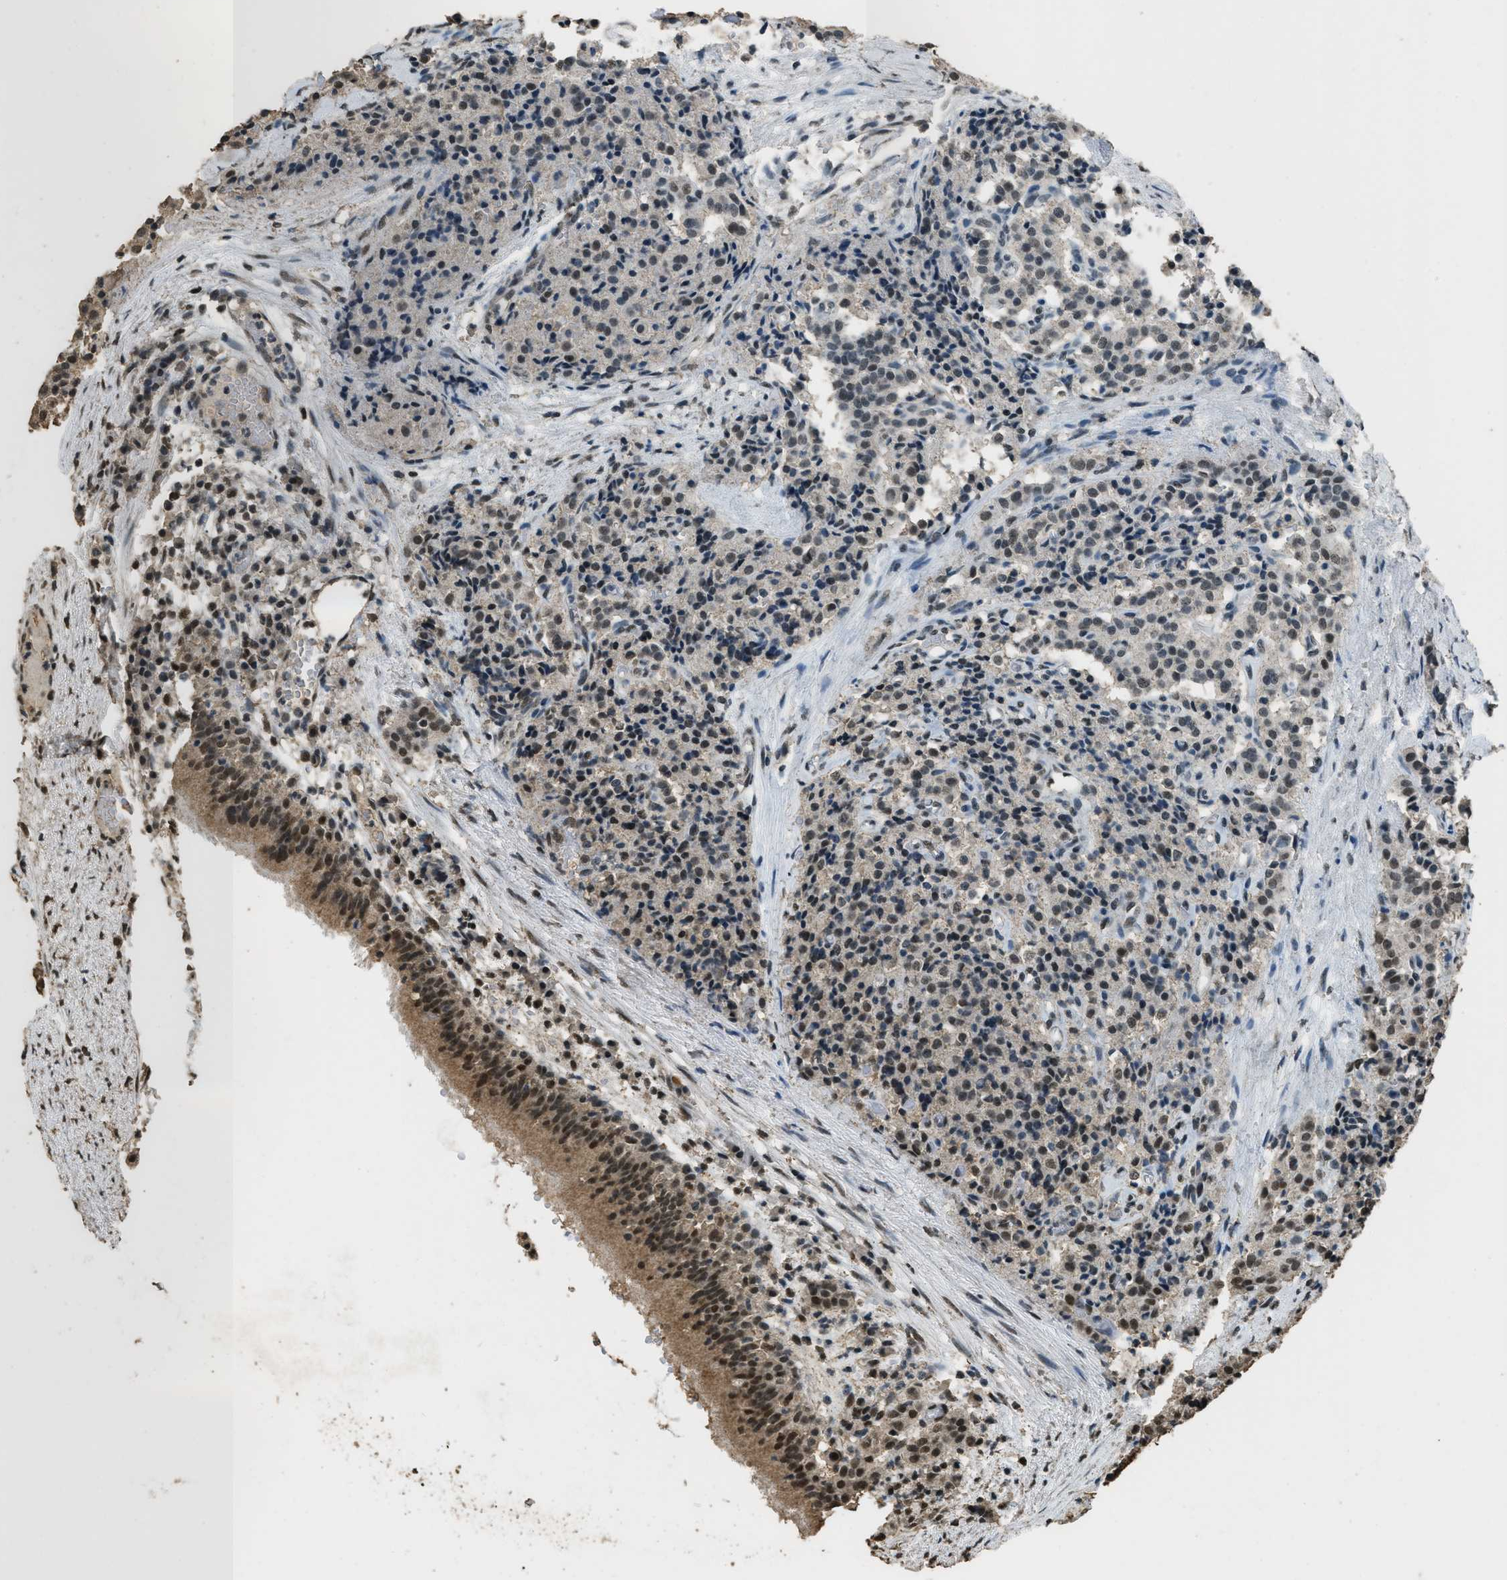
{"staining": {"intensity": "moderate", "quantity": "25%-75%", "location": "nuclear"}, "tissue": "carcinoid", "cell_type": "Tumor cells", "image_type": "cancer", "snomed": [{"axis": "morphology", "description": "Carcinoid, malignant, NOS"}, {"axis": "topography", "description": "Lung"}], "caption": "Immunohistochemical staining of human carcinoid demonstrates medium levels of moderate nuclear positivity in about 25%-75% of tumor cells.", "gene": "MYB", "patient": {"sex": "male", "age": 30}}